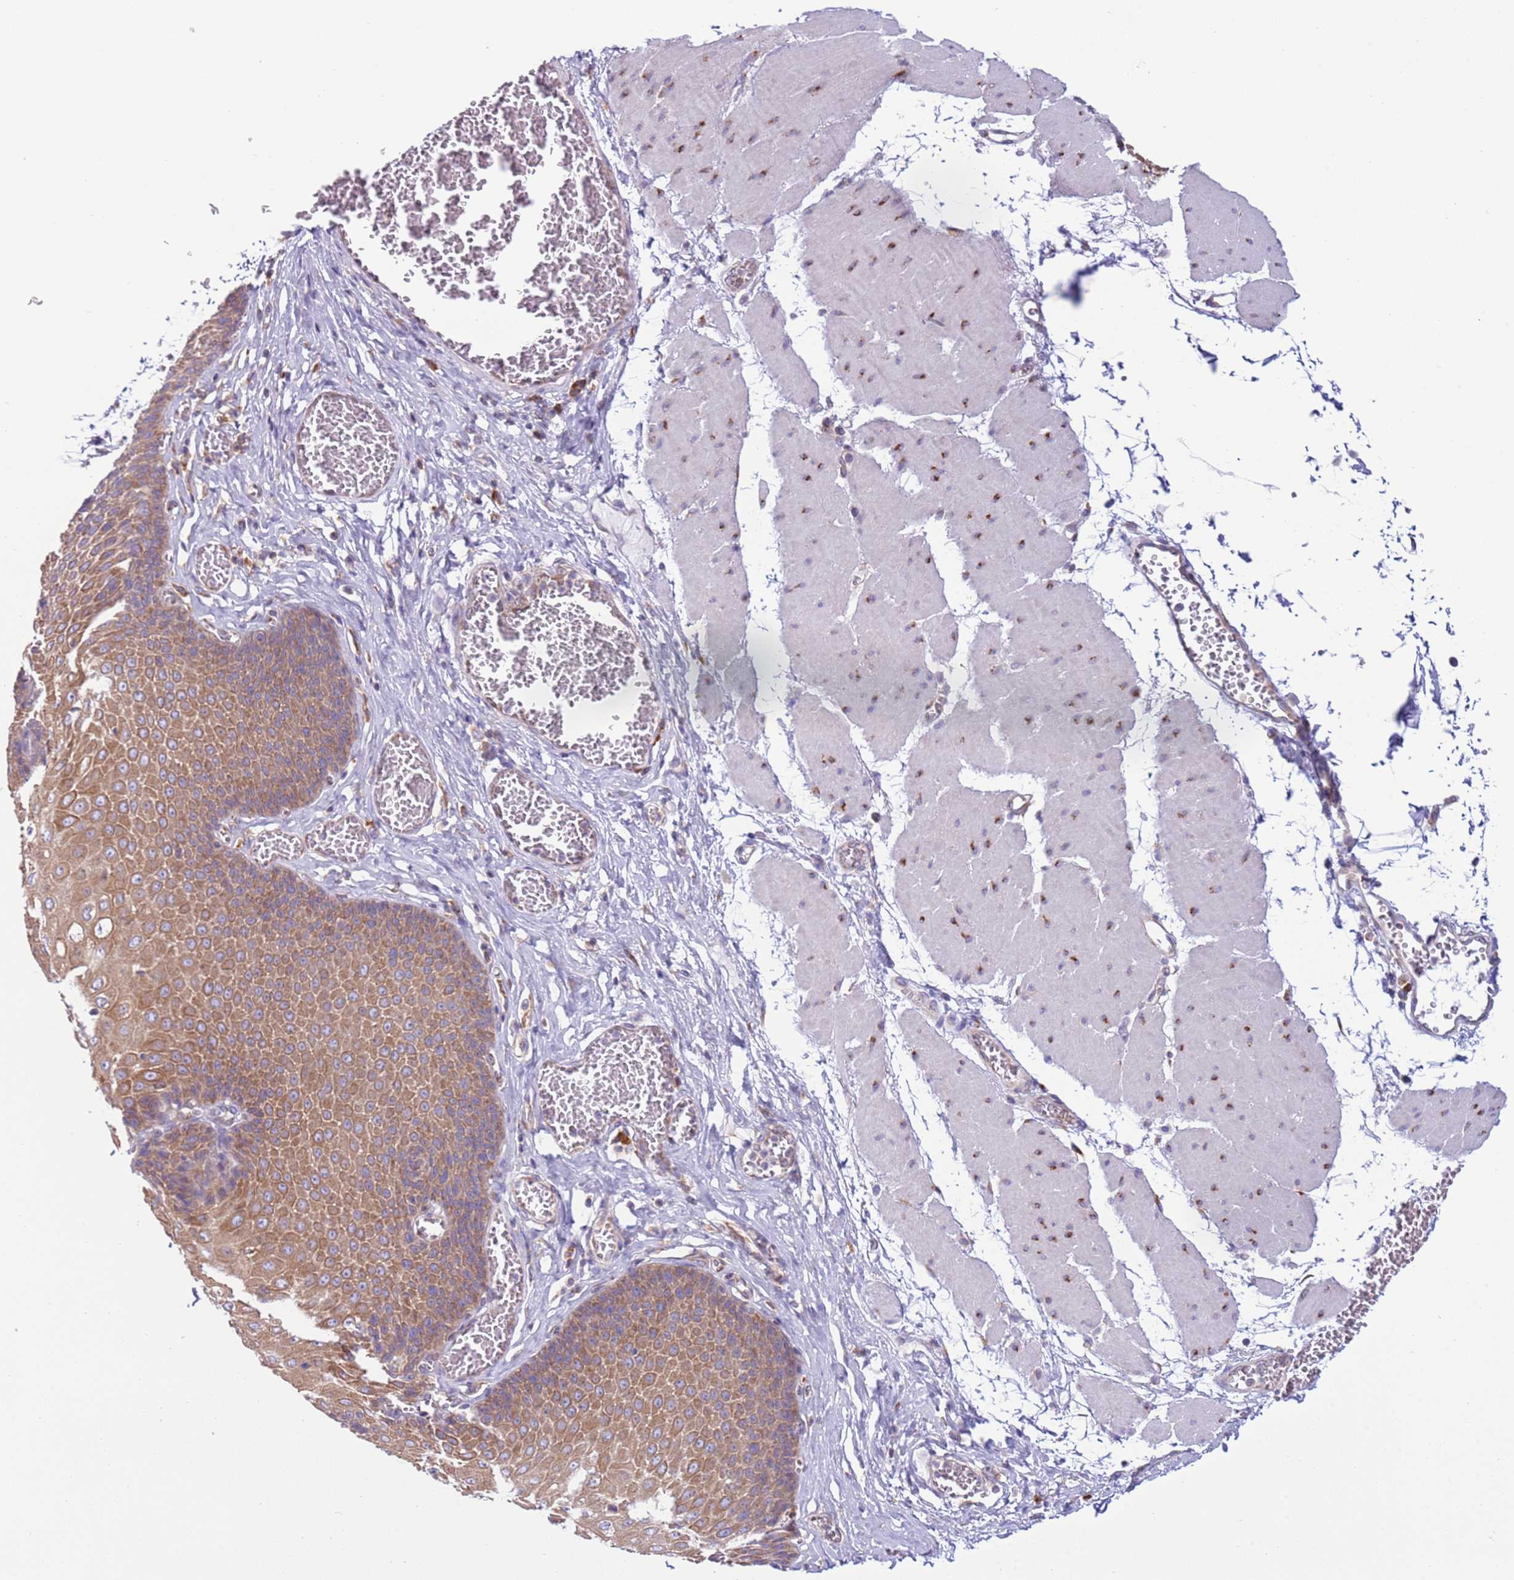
{"staining": {"intensity": "moderate", "quantity": ">75%", "location": "cytoplasmic/membranous"}, "tissue": "esophagus", "cell_type": "Squamous epithelial cells", "image_type": "normal", "snomed": [{"axis": "morphology", "description": "Normal tissue, NOS"}, {"axis": "topography", "description": "Esophagus"}], "caption": "Immunohistochemistry (IHC) (DAB (3,3'-diaminobenzidine)) staining of benign esophagus reveals moderate cytoplasmic/membranous protein positivity in approximately >75% of squamous epithelial cells.", "gene": "VARS1", "patient": {"sex": "male", "age": 60}}